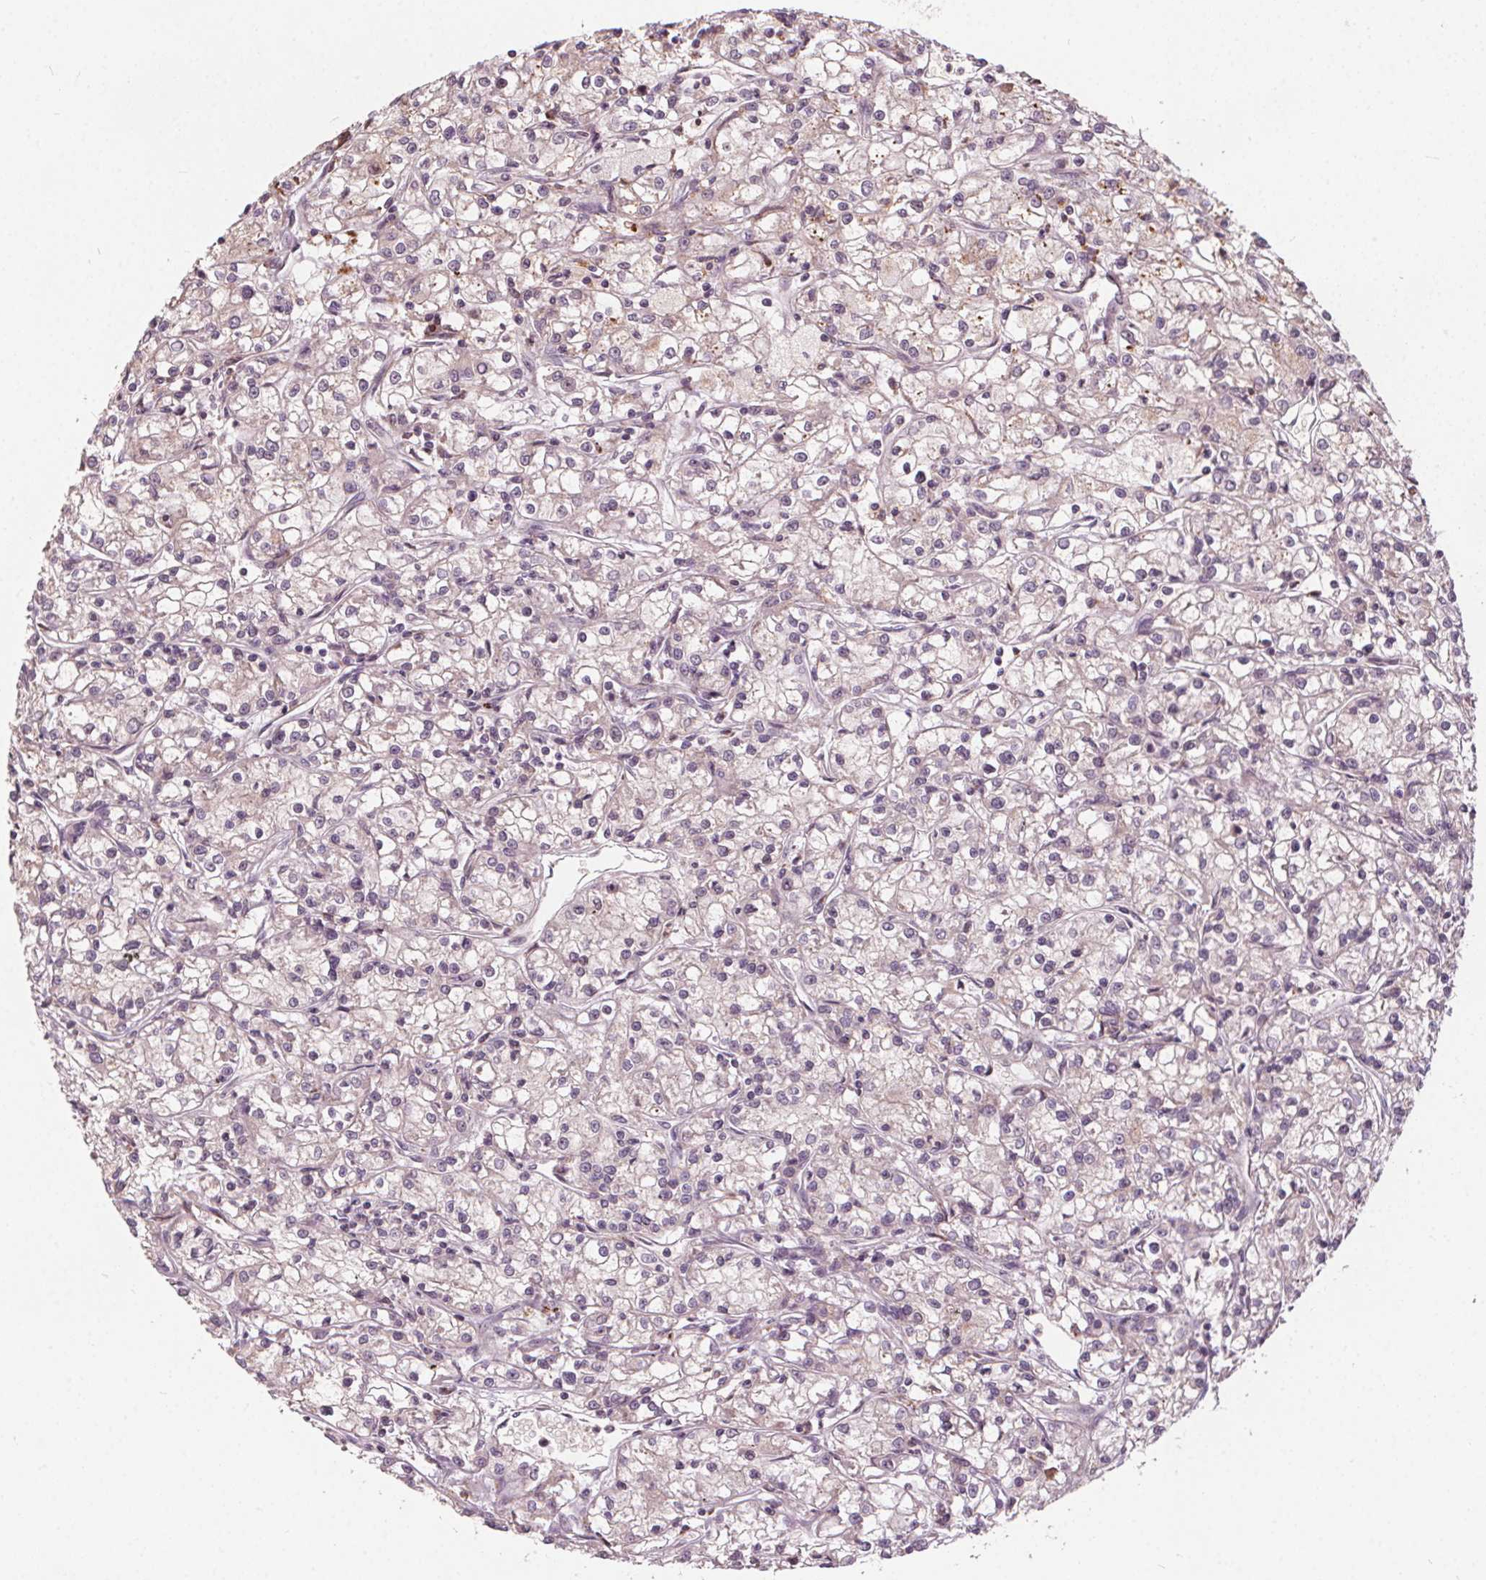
{"staining": {"intensity": "negative", "quantity": "none", "location": "none"}, "tissue": "renal cancer", "cell_type": "Tumor cells", "image_type": "cancer", "snomed": [{"axis": "morphology", "description": "Adenocarcinoma, NOS"}, {"axis": "topography", "description": "Kidney"}], "caption": "Image shows no protein positivity in tumor cells of renal adenocarcinoma tissue.", "gene": "IPO13", "patient": {"sex": "female", "age": 59}}